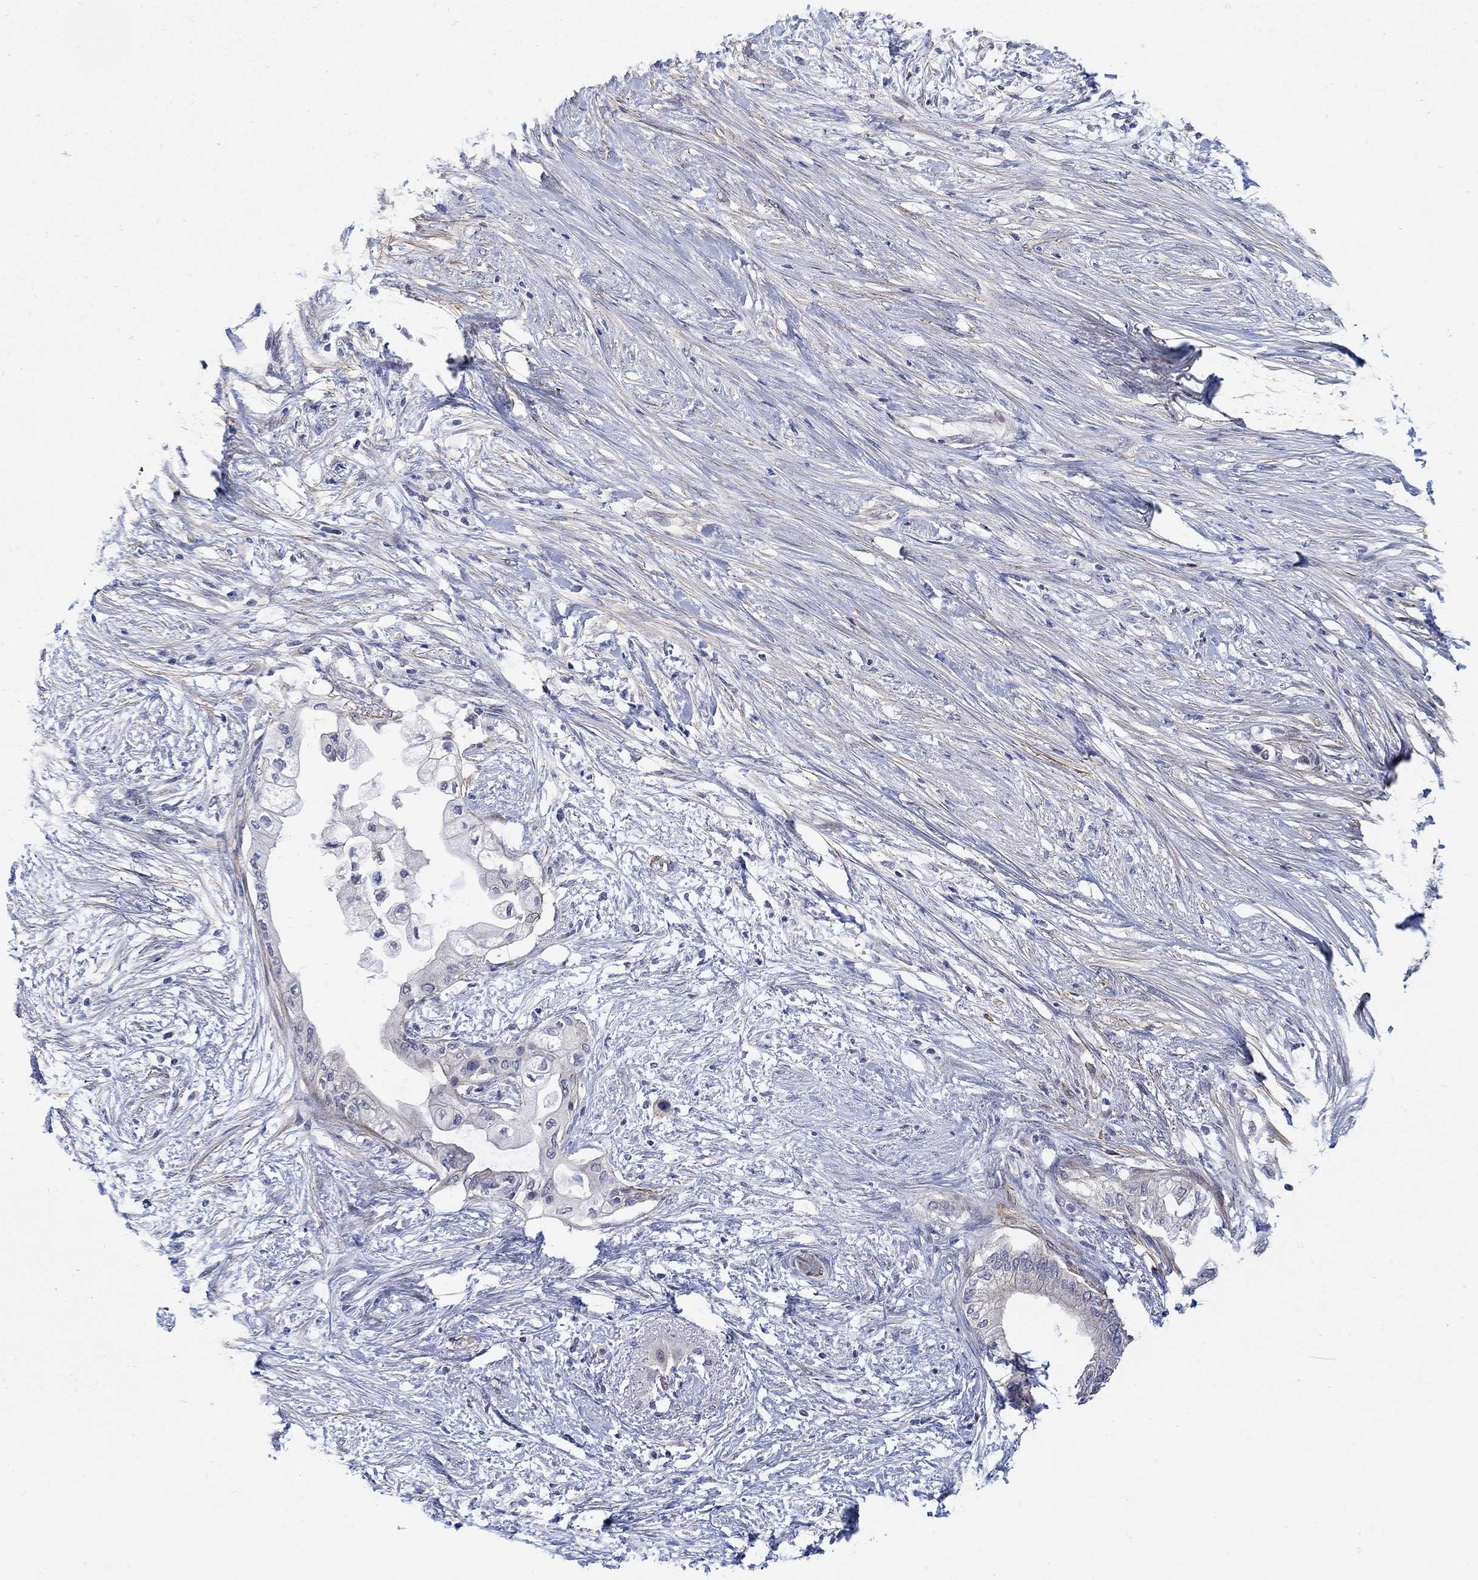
{"staining": {"intensity": "weak", "quantity": "<25%", "location": "cytoplasmic/membranous"}, "tissue": "pancreatic cancer", "cell_type": "Tumor cells", "image_type": "cancer", "snomed": [{"axis": "morphology", "description": "Normal tissue, NOS"}, {"axis": "morphology", "description": "Adenocarcinoma, NOS"}, {"axis": "topography", "description": "Pancreas"}, {"axis": "topography", "description": "Duodenum"}], "caption": "Photomicrograph shows no protein staining in tumor cells of pancreatic cancer tissue. (DAB (3,3'-diaminobenzidine) immunohistochemistry (IHC), high magnification).", "gene": "SCN7A", "patient": {"sex": "female", "age": 60}}